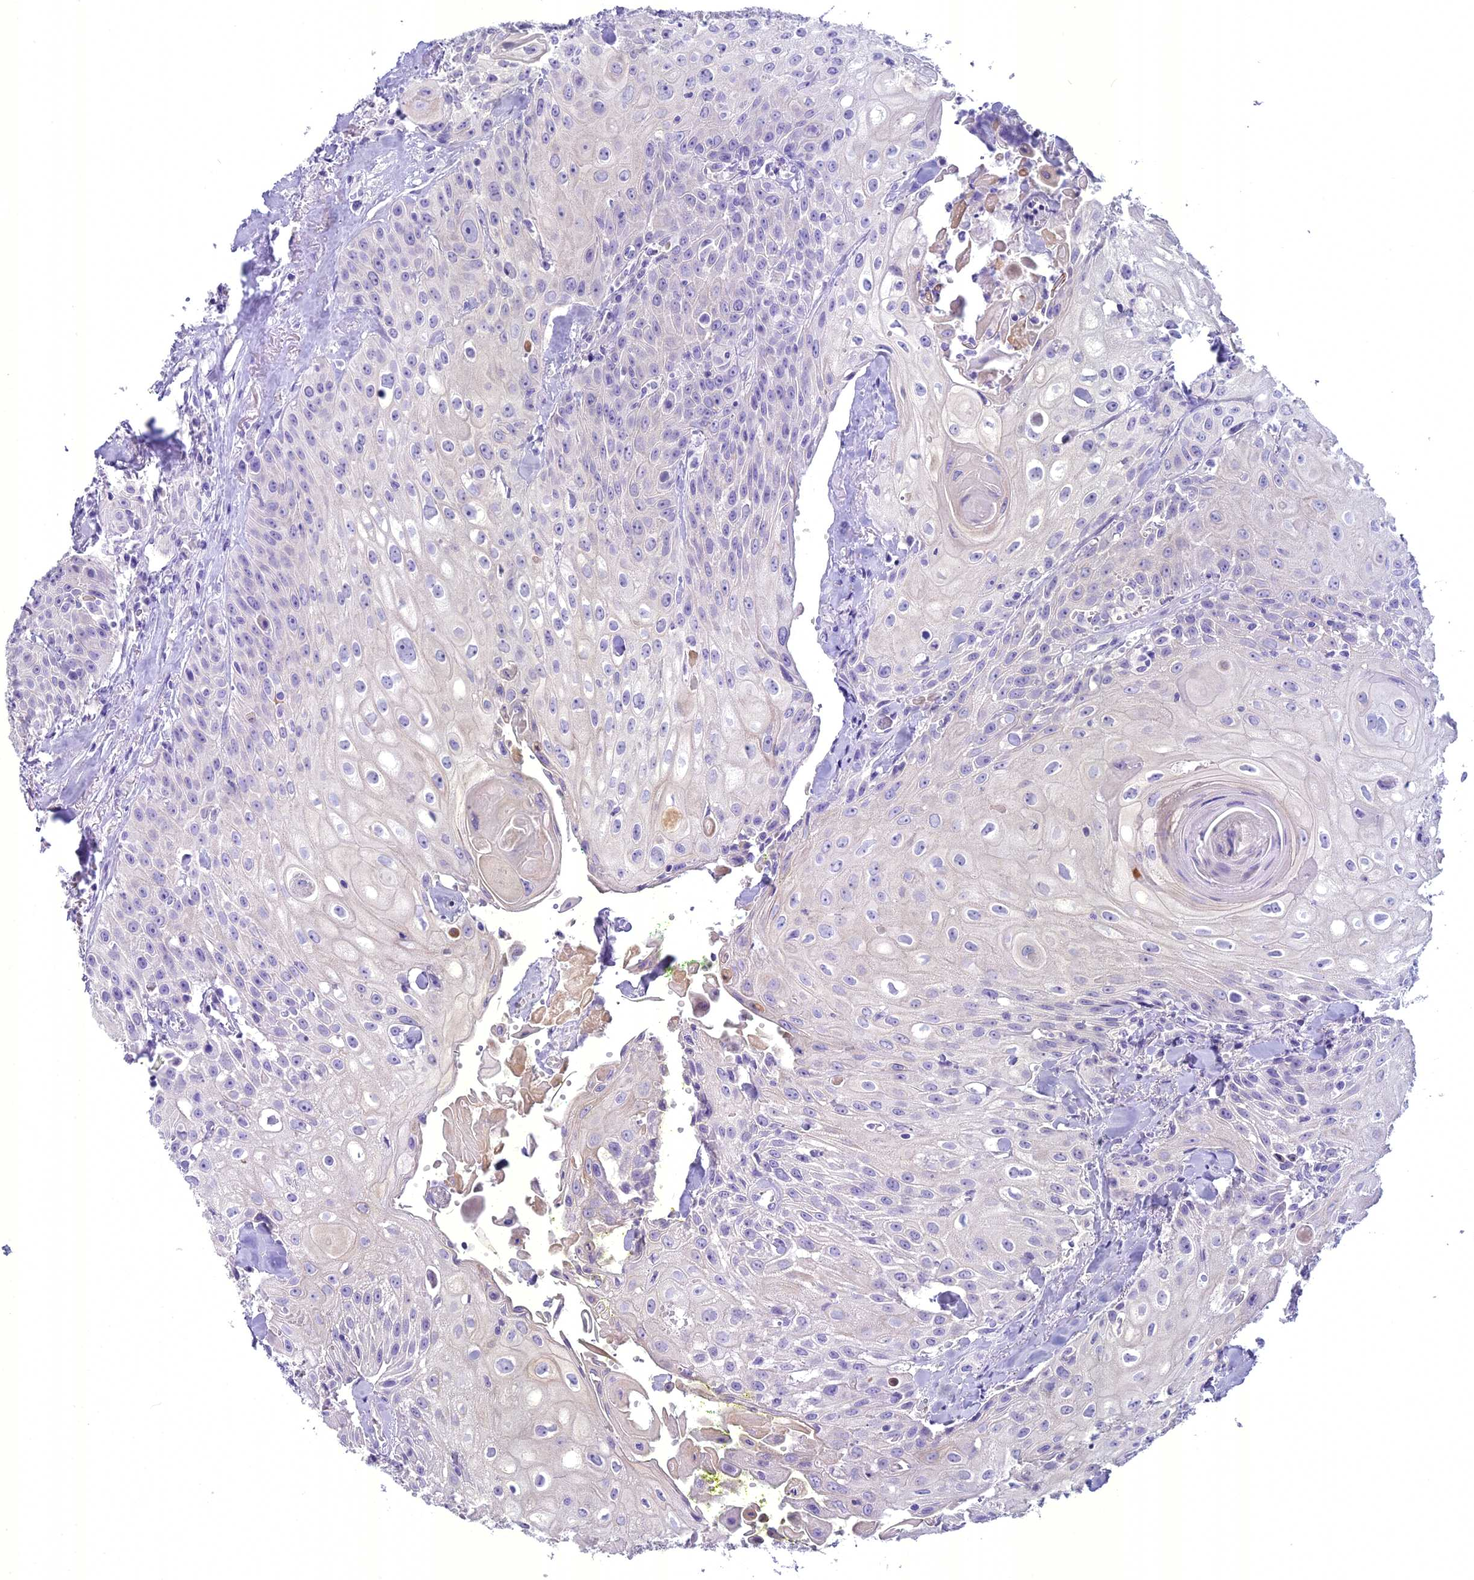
{"staining": {"intensity": "negative", "quantity": "none", "location": "none"}, "tissue": "head and neck cancer", "cell_type": "Tumor cells", "image_type": "cancer", "snomed": [{"axis": "morphology", "description": "Squamous cell carcinoma, NOS"}, {"axis": "topography", "description": "Oral tissue"}, {"axis": "topography", "description": "Head-Neck"}], "caption": "Human squamous cell carcinoma (head and neck) stained for a protein using IHC displays no staining in tumor cells.", "gene": "UNC80", "patient": {"sex": "female", "age": 82}}